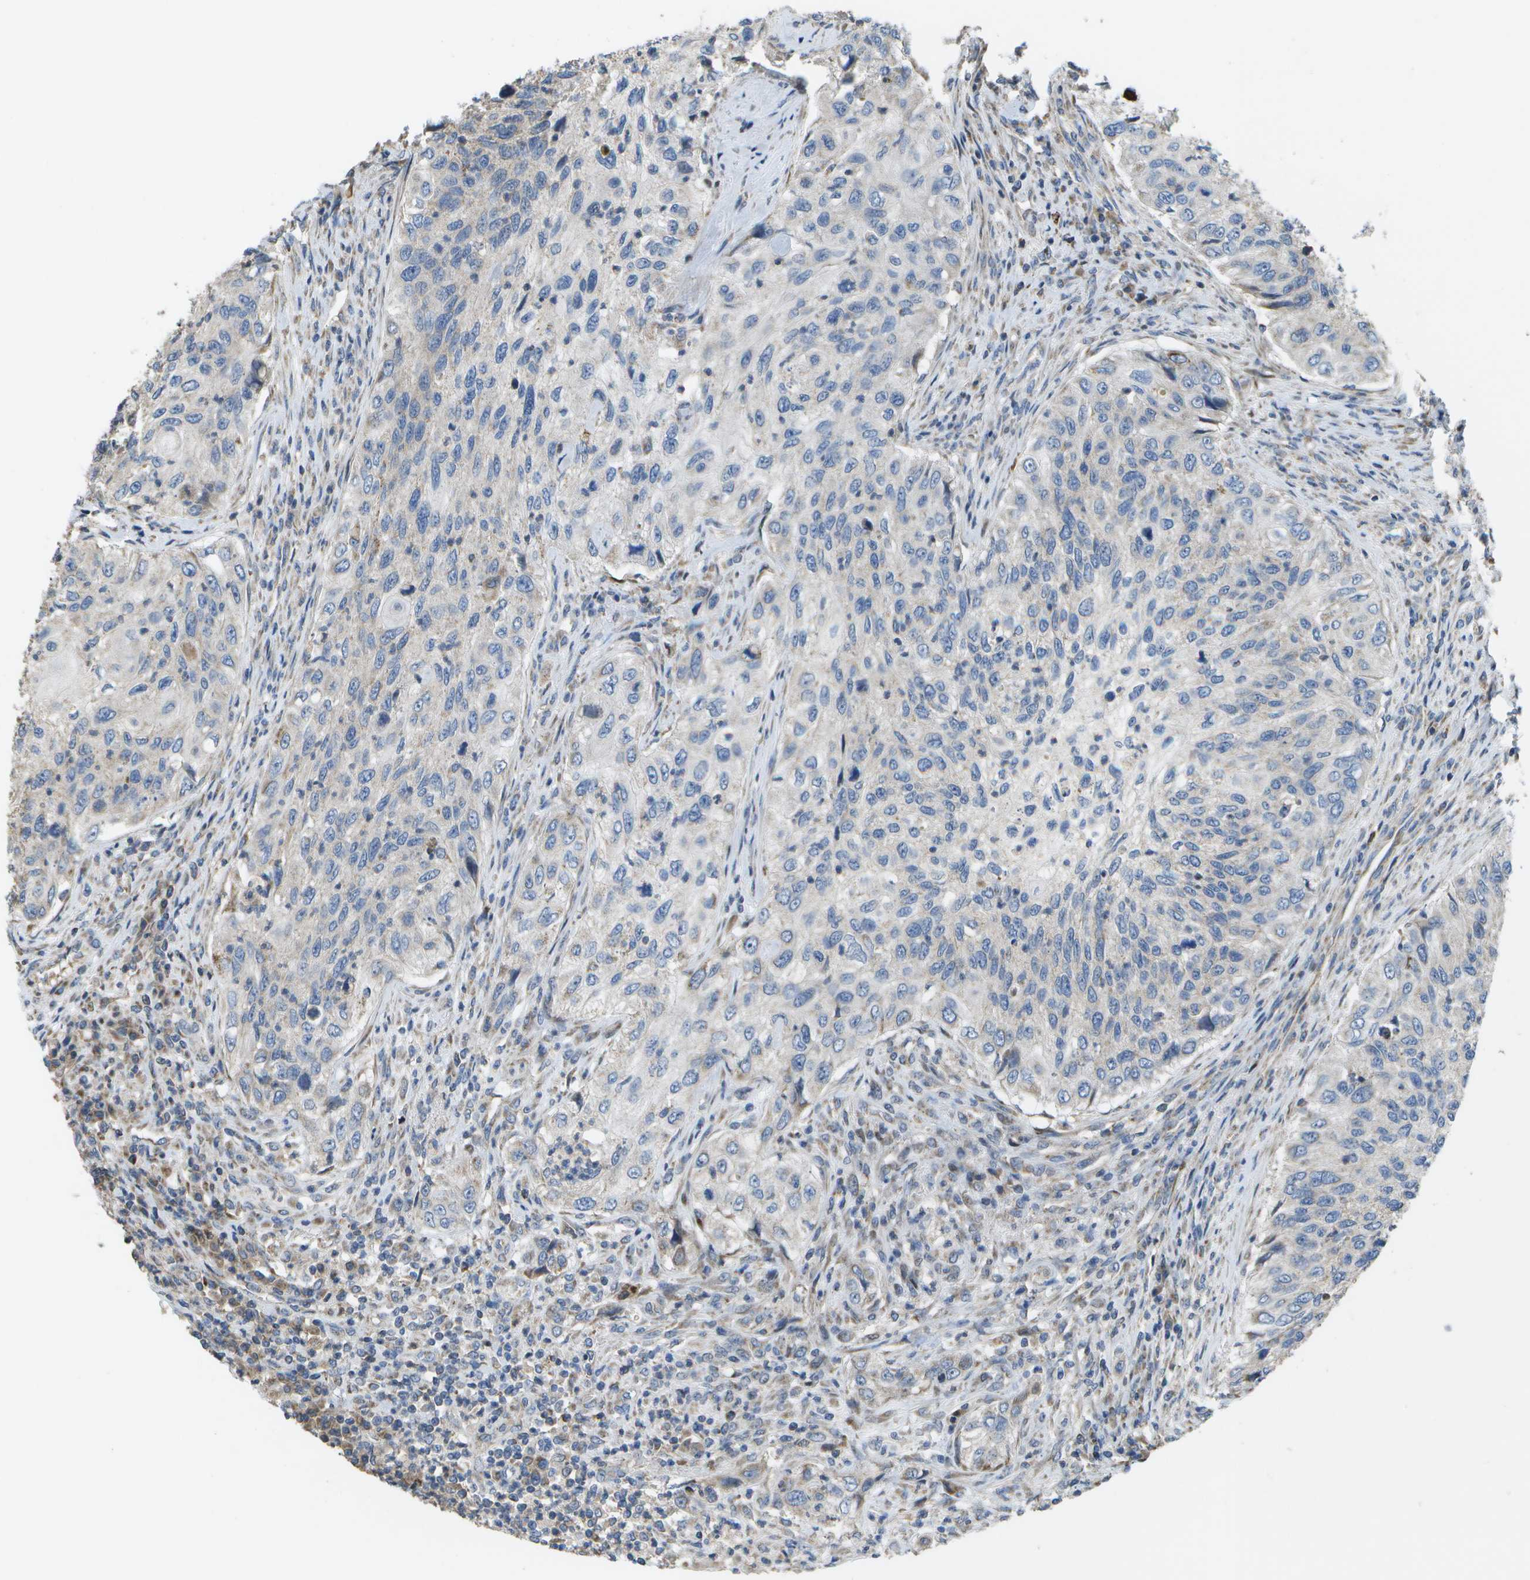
{"staining": {"intensity": "negative", "quantity": "none", "location": "none"}, "tissue": "urothelial cancer", "cell_type": "Tumor cells", "image_type": "cancer", "snomed": [{"axis": "morphology", "description": "Urothelial carcinoma, High grade"}, {"axis": "topography", "description": "Urinary bladder"}], "caption": "High magnification brightfield microscopy of urothelial carcinoma (high-grade) stained with DAB (brown) and counterstained with hematoxylin (blue): tumor cells show no significant staining.", "gene": "HADHA", "patient": {"sex": "female", "age": 60}}